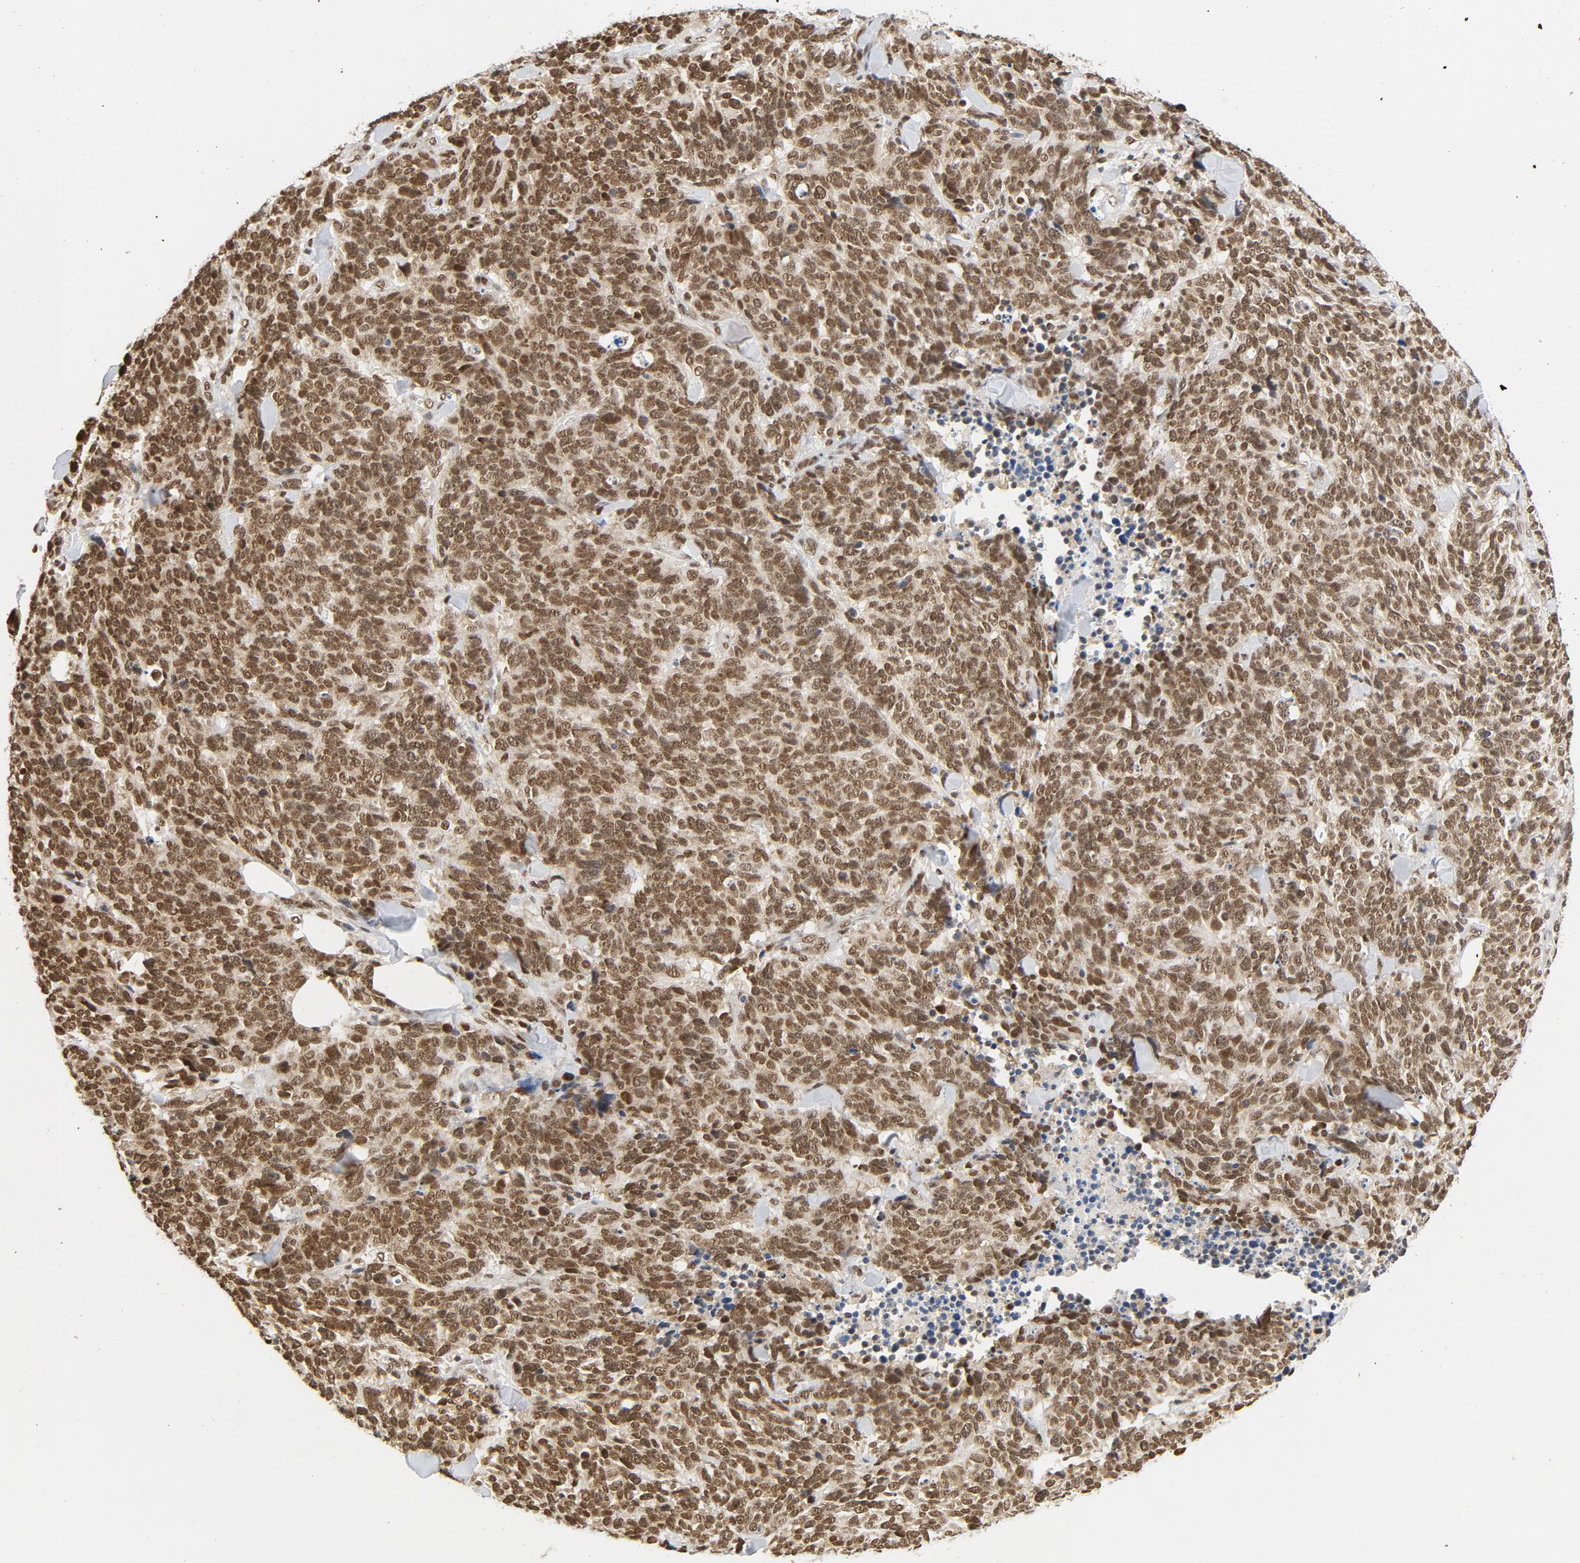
{"staining": {"intensity": "strong", "quantity": ">75%", "location": "nuclear"}, "tissue": "lung cancer", "cell_type": "Tumor cells", "image_type": "cancer", "snomed": [{"axis": "morphology", "description": "Neoplasm, malignant, NOS"}, {"axis": "topography", "description": "Lung"}], "caption": "Approximately >75% of tumor cells in human lung cancer (neoplasm (malignant)) show strong nuclear protein expression as visualized by brown immunohistochemical staining.", "gene": "ERCC1", "patient": {"sex": "female", "age": 58}}